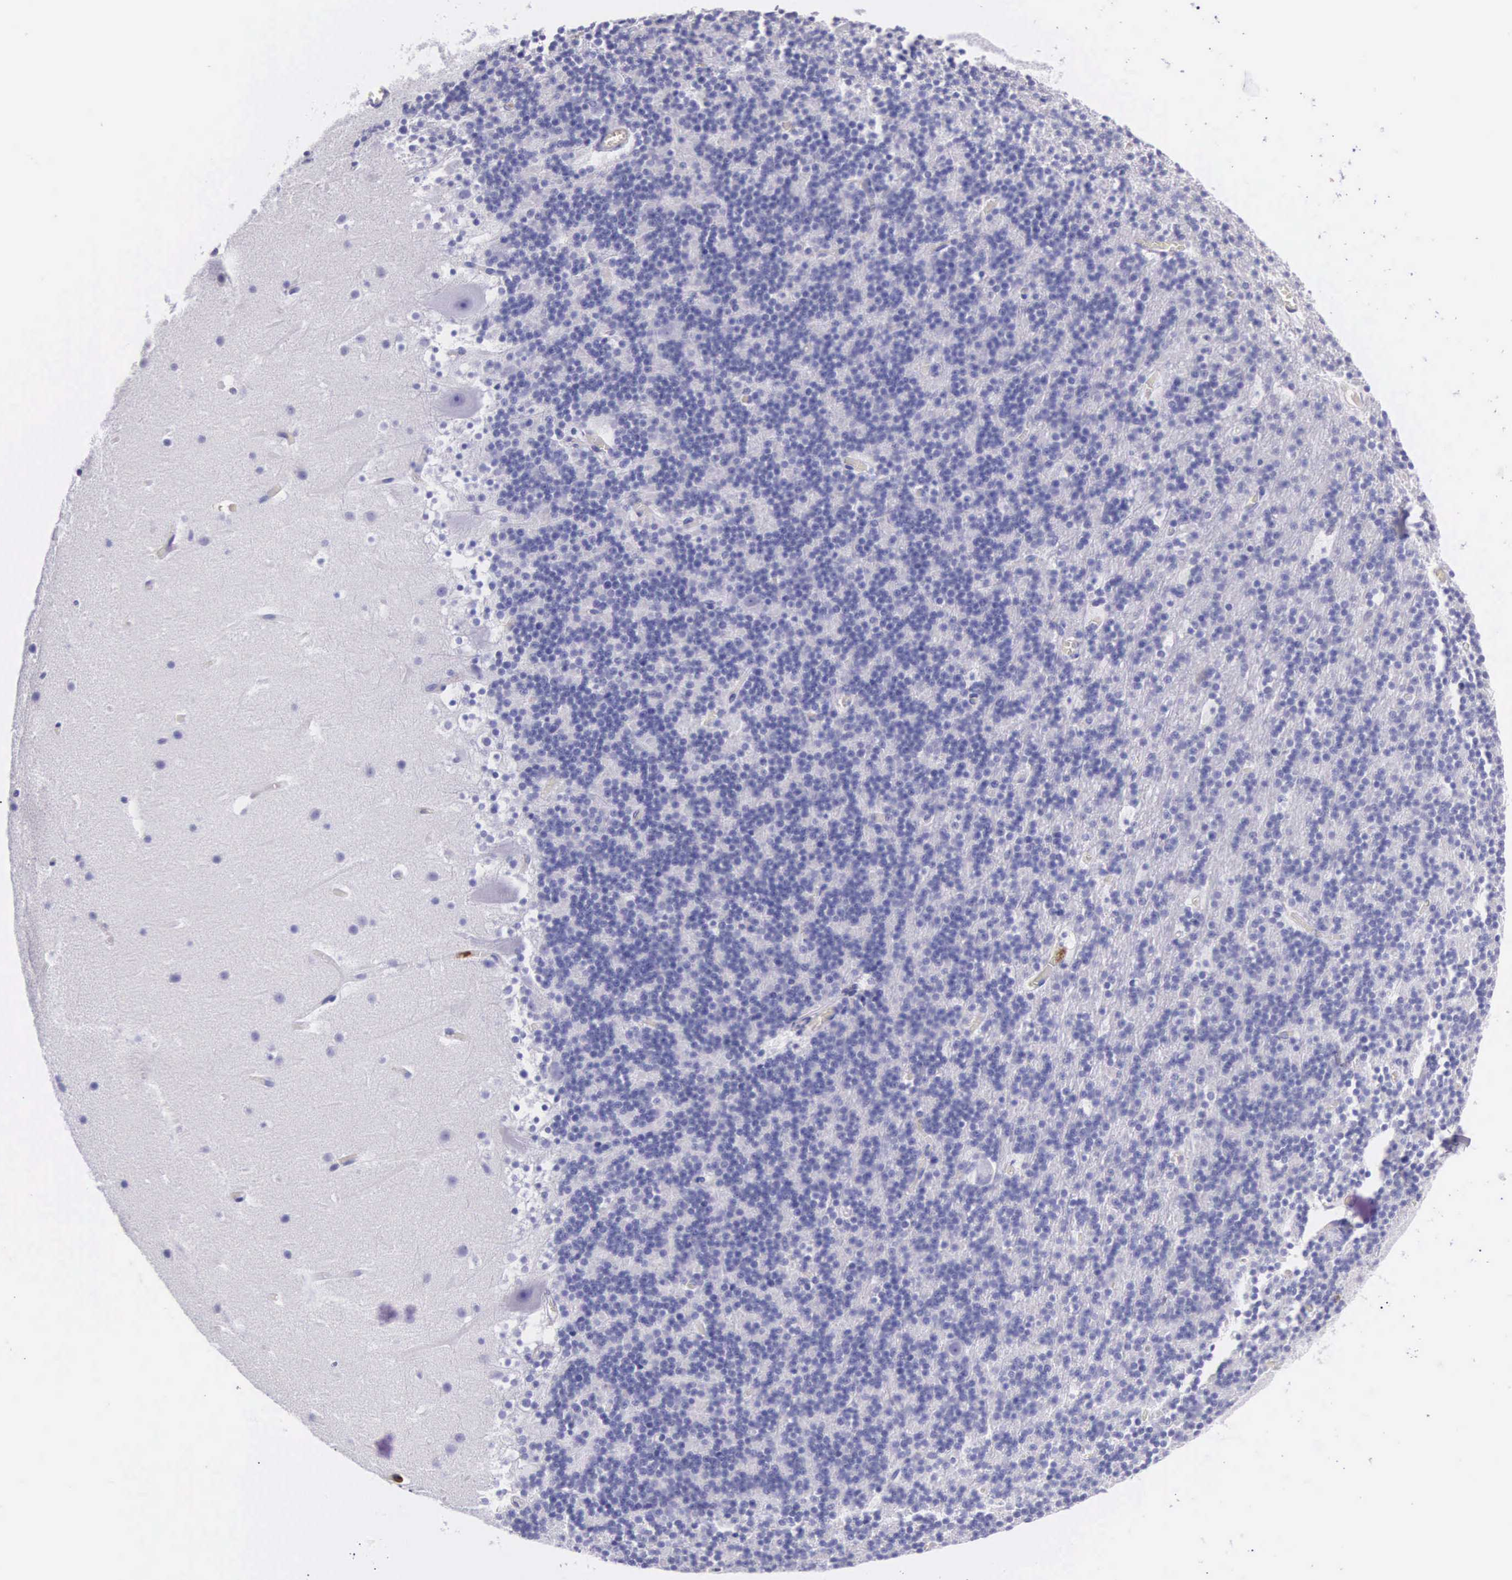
{"staining": {"intensity": "negative", "quantity": "none", "location": "none"}, "tissue": "cerebellum", "cell_type": "Cells in granular layer", "image_type": "normal", "snomed": [{"axis": "morphology", "description": "Normal tissue, NOS"}, {"axis": "topography", "description": "Cerebellum"}], "caption": "Cerebellum was stained to show a protein in brown. There is no significant positivity in cells in granular layer. (DAB immunohistochemistry visualized using brightfield microscopy, high magnification).", "gene": "FCN1", "patient": {"sex": "male", "age": 45}}